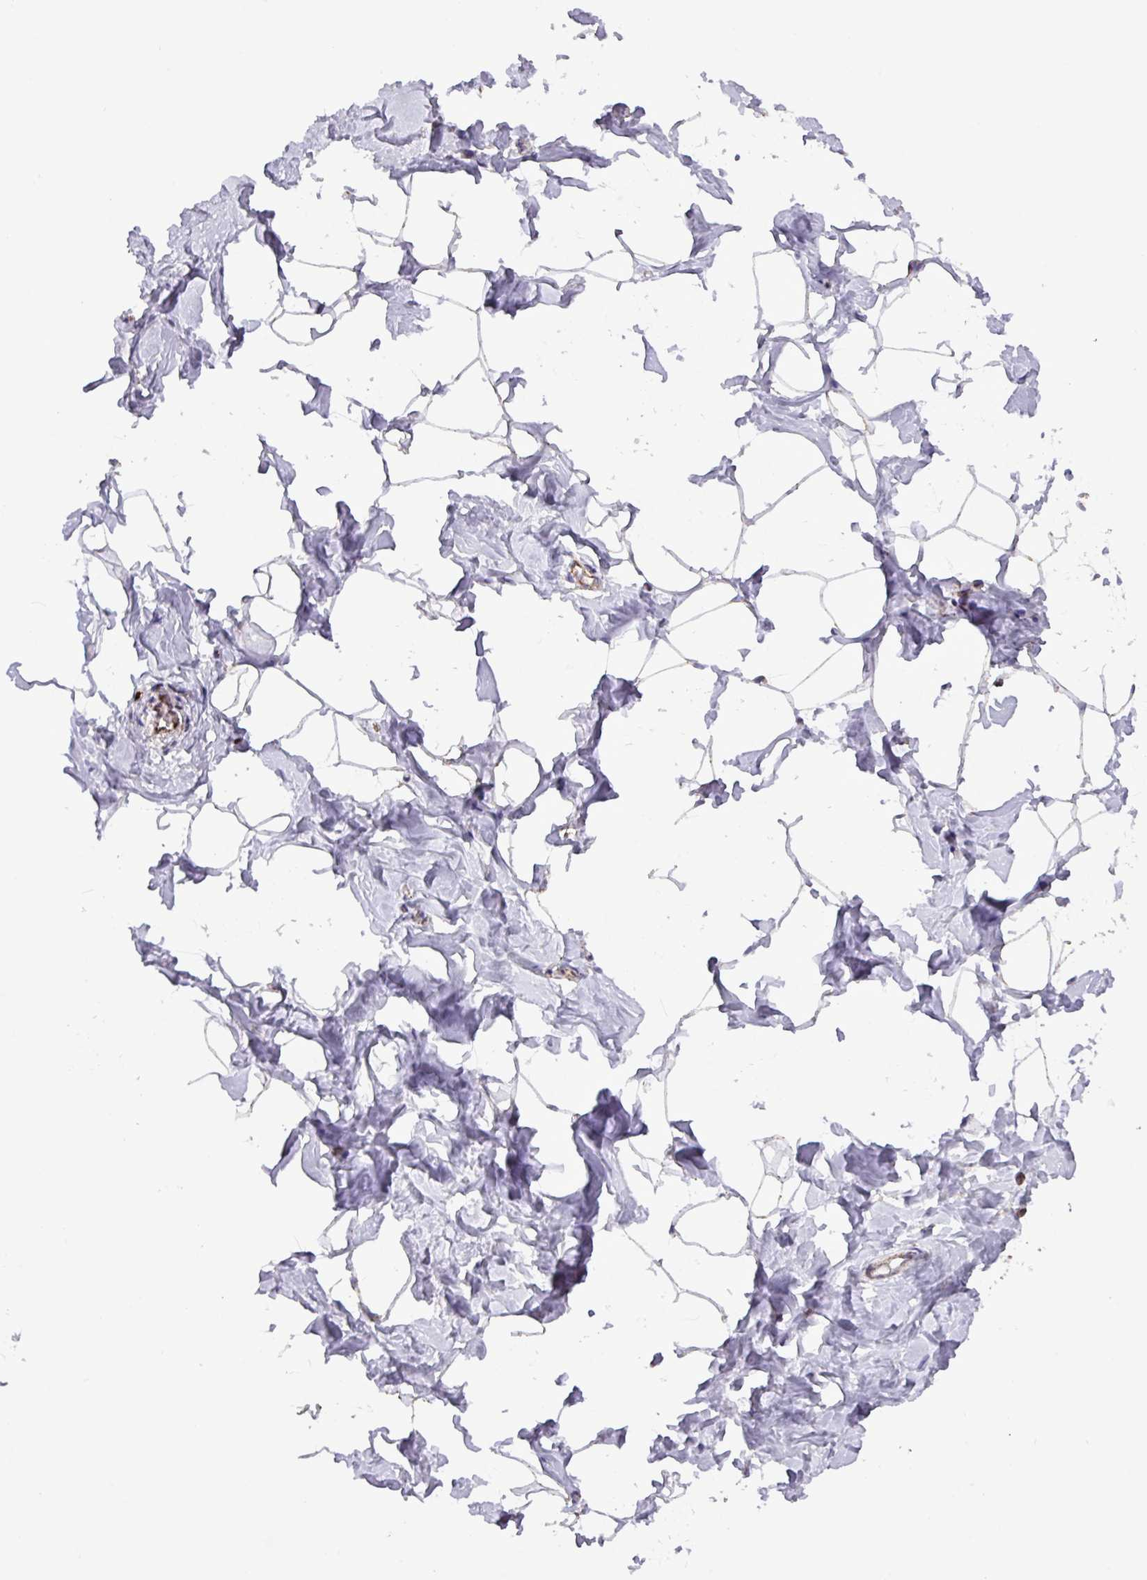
{"staining": {"intensity": "negative", "quantity": "none", "location": "none"}, "tissue": "breast", "cell_type": "Adipocytes", "image_type": "normal", "snomed": [{"axis": "morphology", "description": "Normal tissue, NOS"}, {"axis": "topography", "description": "Breast"}], "caption": "Immunohistochemistry (IHC) micrograph of normal human breast stained for a protein (brown), which exhibits no staining in adipocytes.", "gene": "RTL3", "patient": {"sex": "female", "age": 23}}